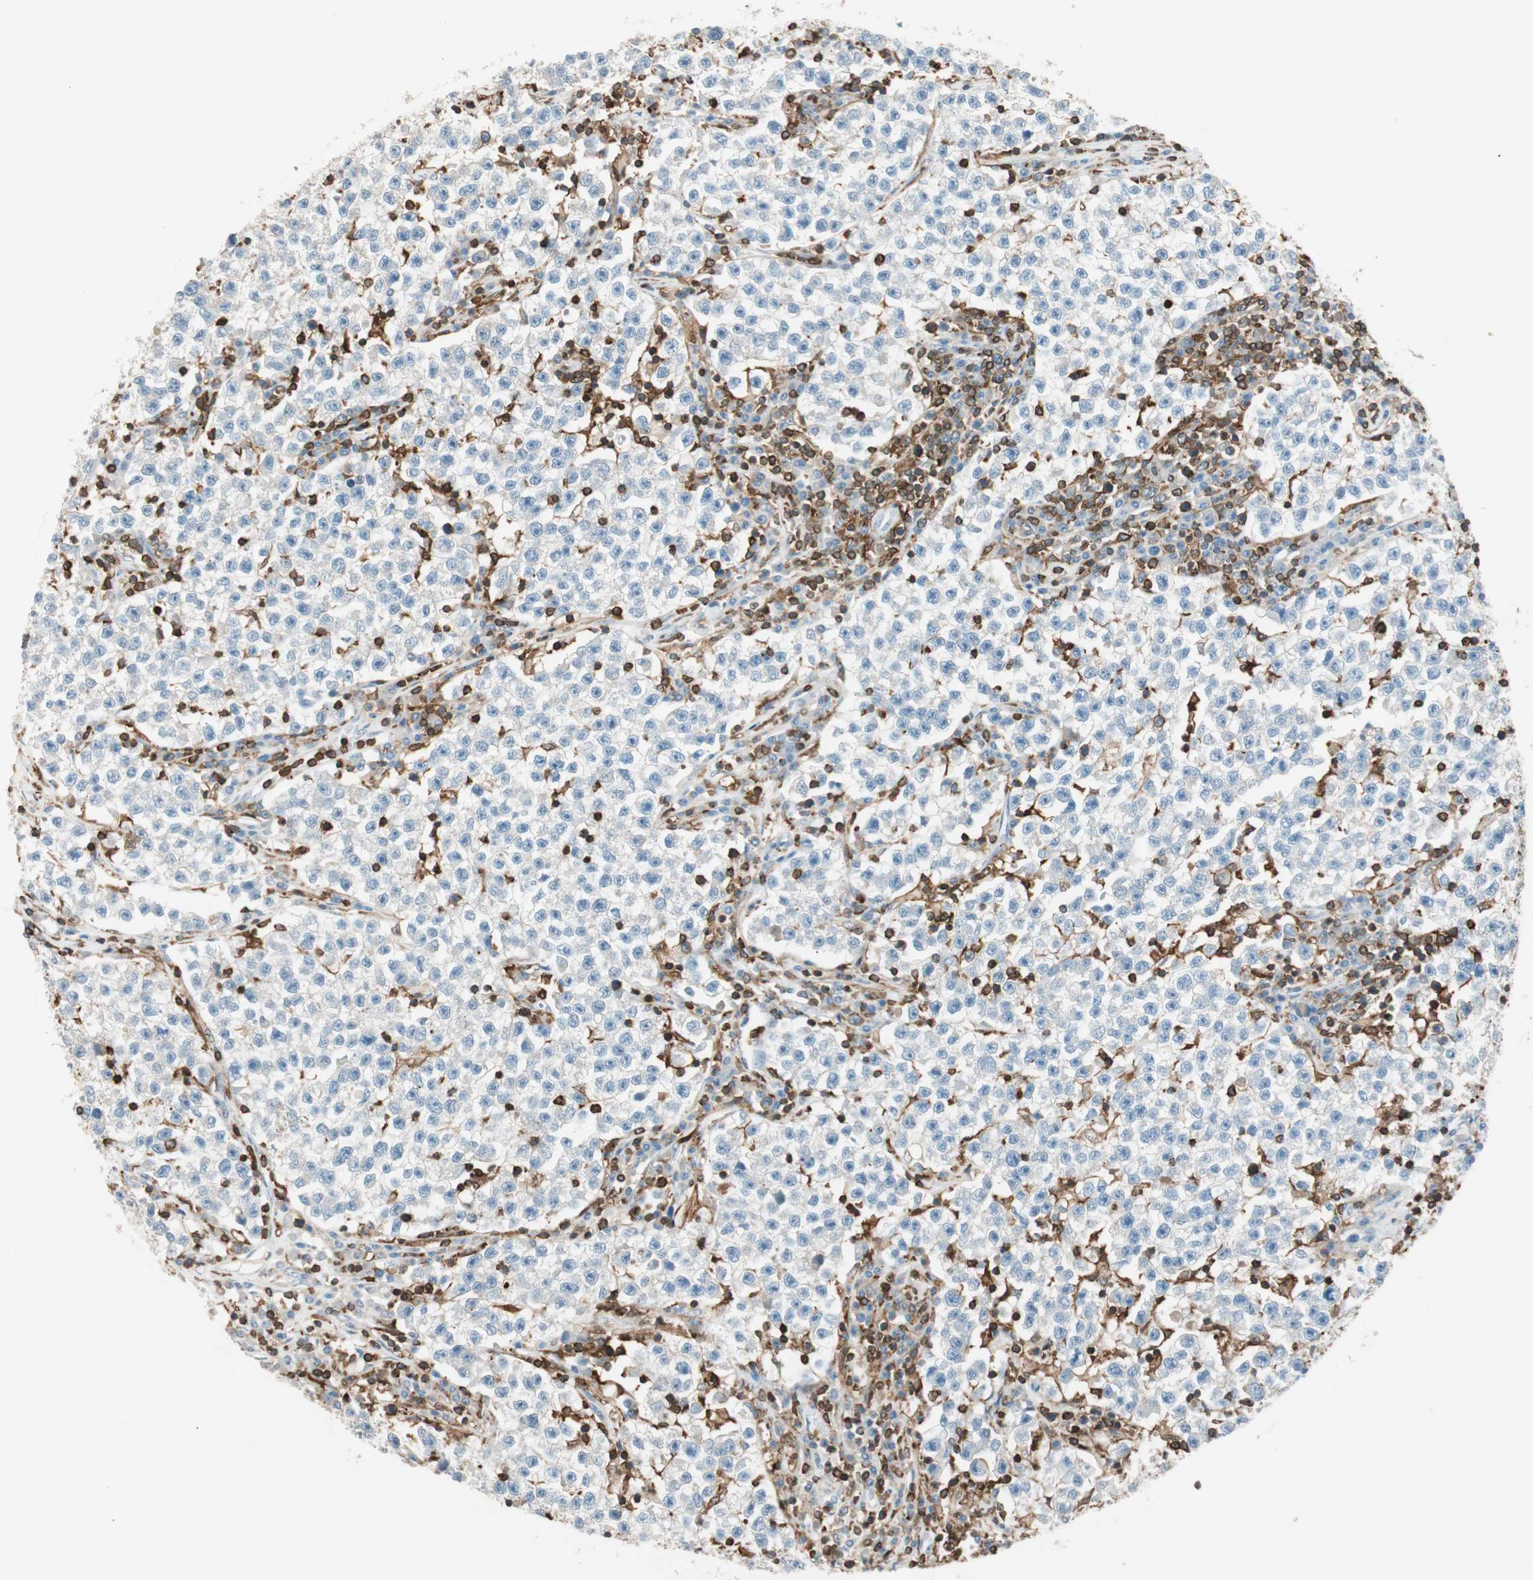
{"staining": {"intensity": "negative", "quantity": "none", "location": "none"}, "tissue": "testis cancer", "cell_type": "Tumor cells", "image_type": "cancer", "snomed": [{"axis": "morphology", "description": "Seminoma, NOS"}, {"axis": "topography", "description": "Testis"}], "caption": "The immunohistochemistry (IHC) micrograph has no significant positivity in tumor cells of testis seminoma tissue. (DAB immunohistochemistry with hematoxylin counter stain).", "gene": "HPGD", "patient": {"sex": "male", "age": 22}}